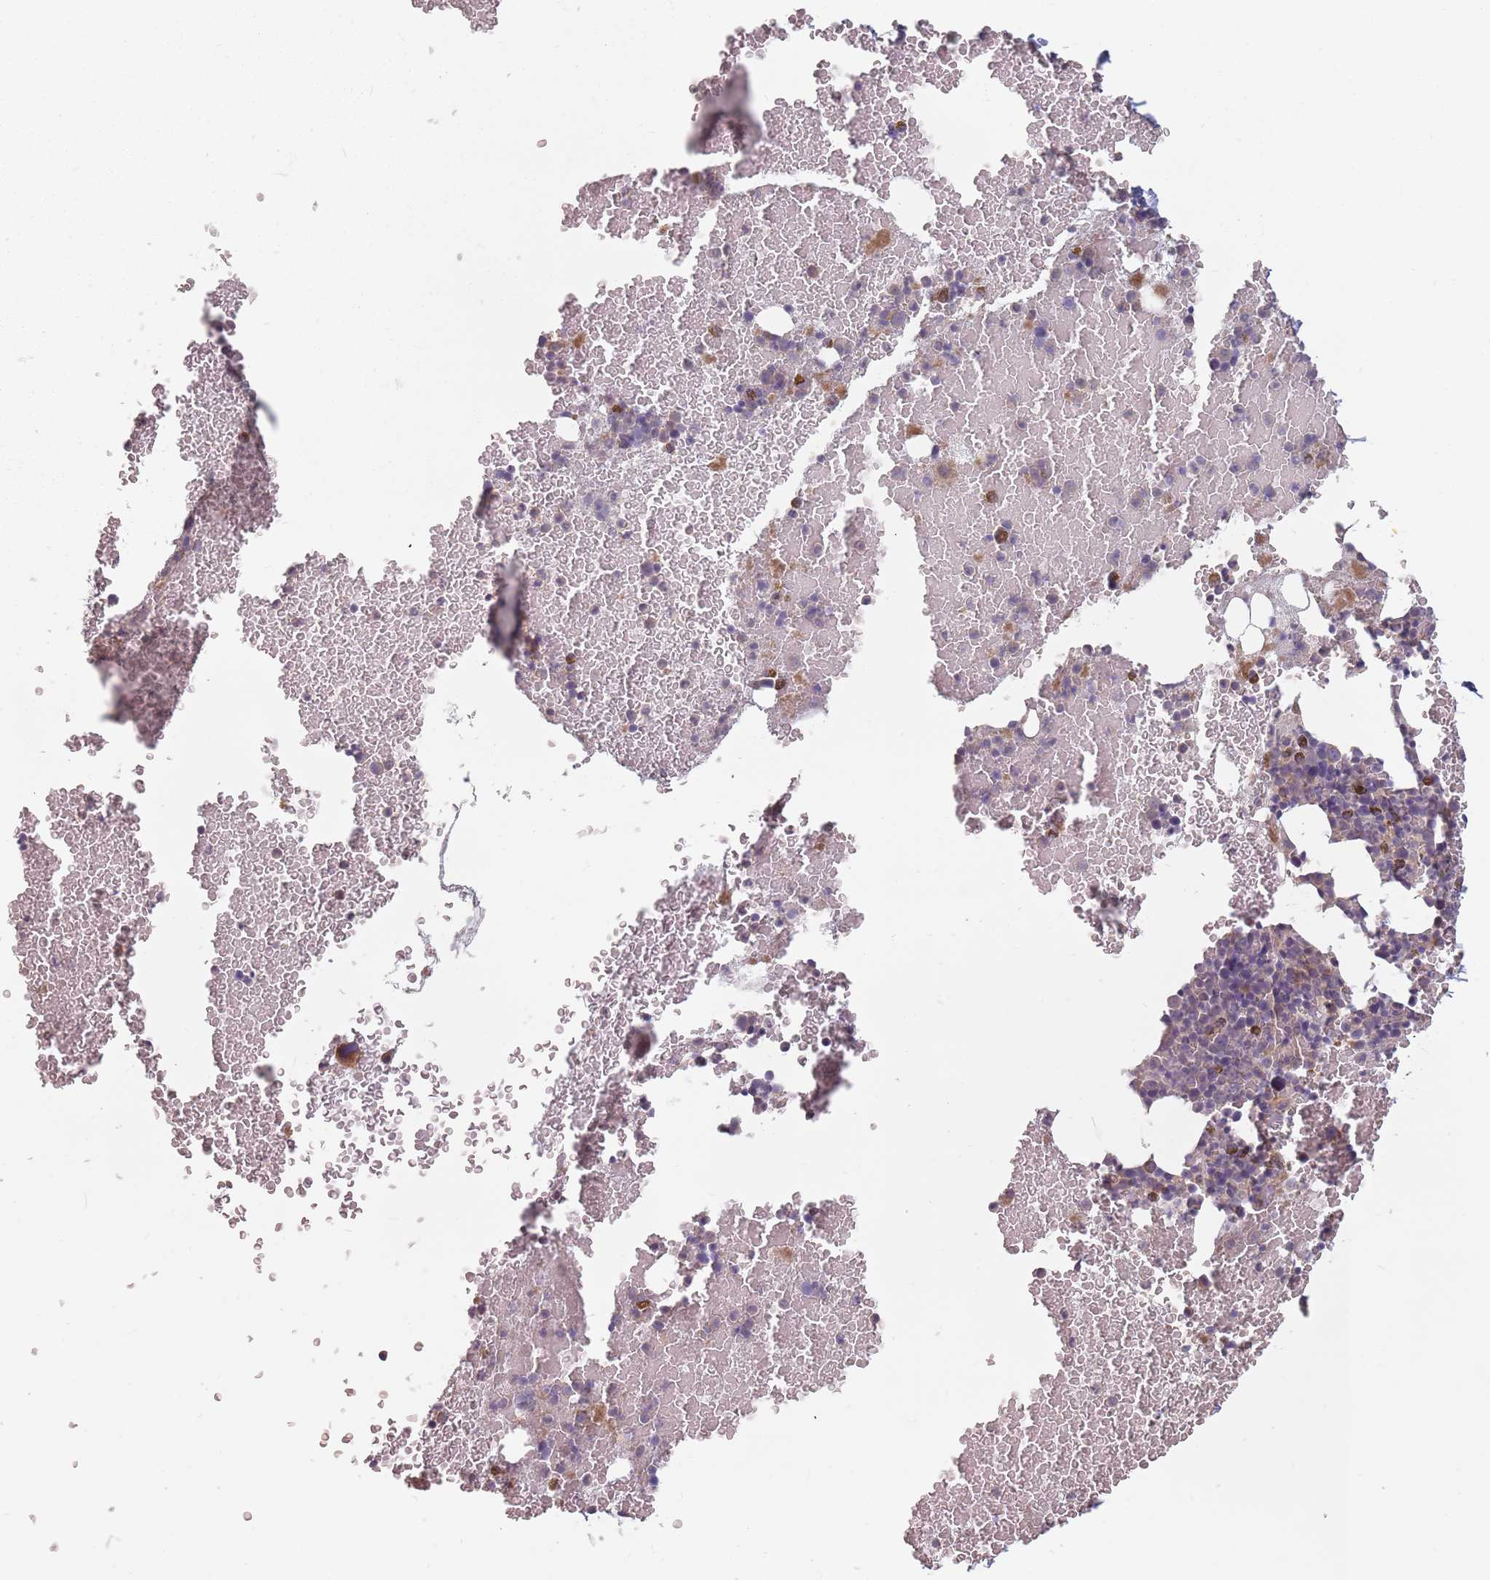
{"staining": {"intensity": "negative", "quantity": "none", "location": "none"}, "tissue": "bone marrow", "cell_type": "Hematopoietic cells", "image_type": "normal", "snomed": [{"axis": "morphology", "description": "Normal tissue, NOS"}, {"axis": "topography", "description": "Bone marrow"}], "caption": "High magnification brightfield microscopy of normal bone marrow stained with DAB (brown) and counterstained with hematoxylin (blue): hematopoietic cells show no significant expression. (Immunohistochemistry (ihc), brightfield microscopy, high magnification).", "gene": "ADAL", "patient": {"sex": "female", "age": 48}}